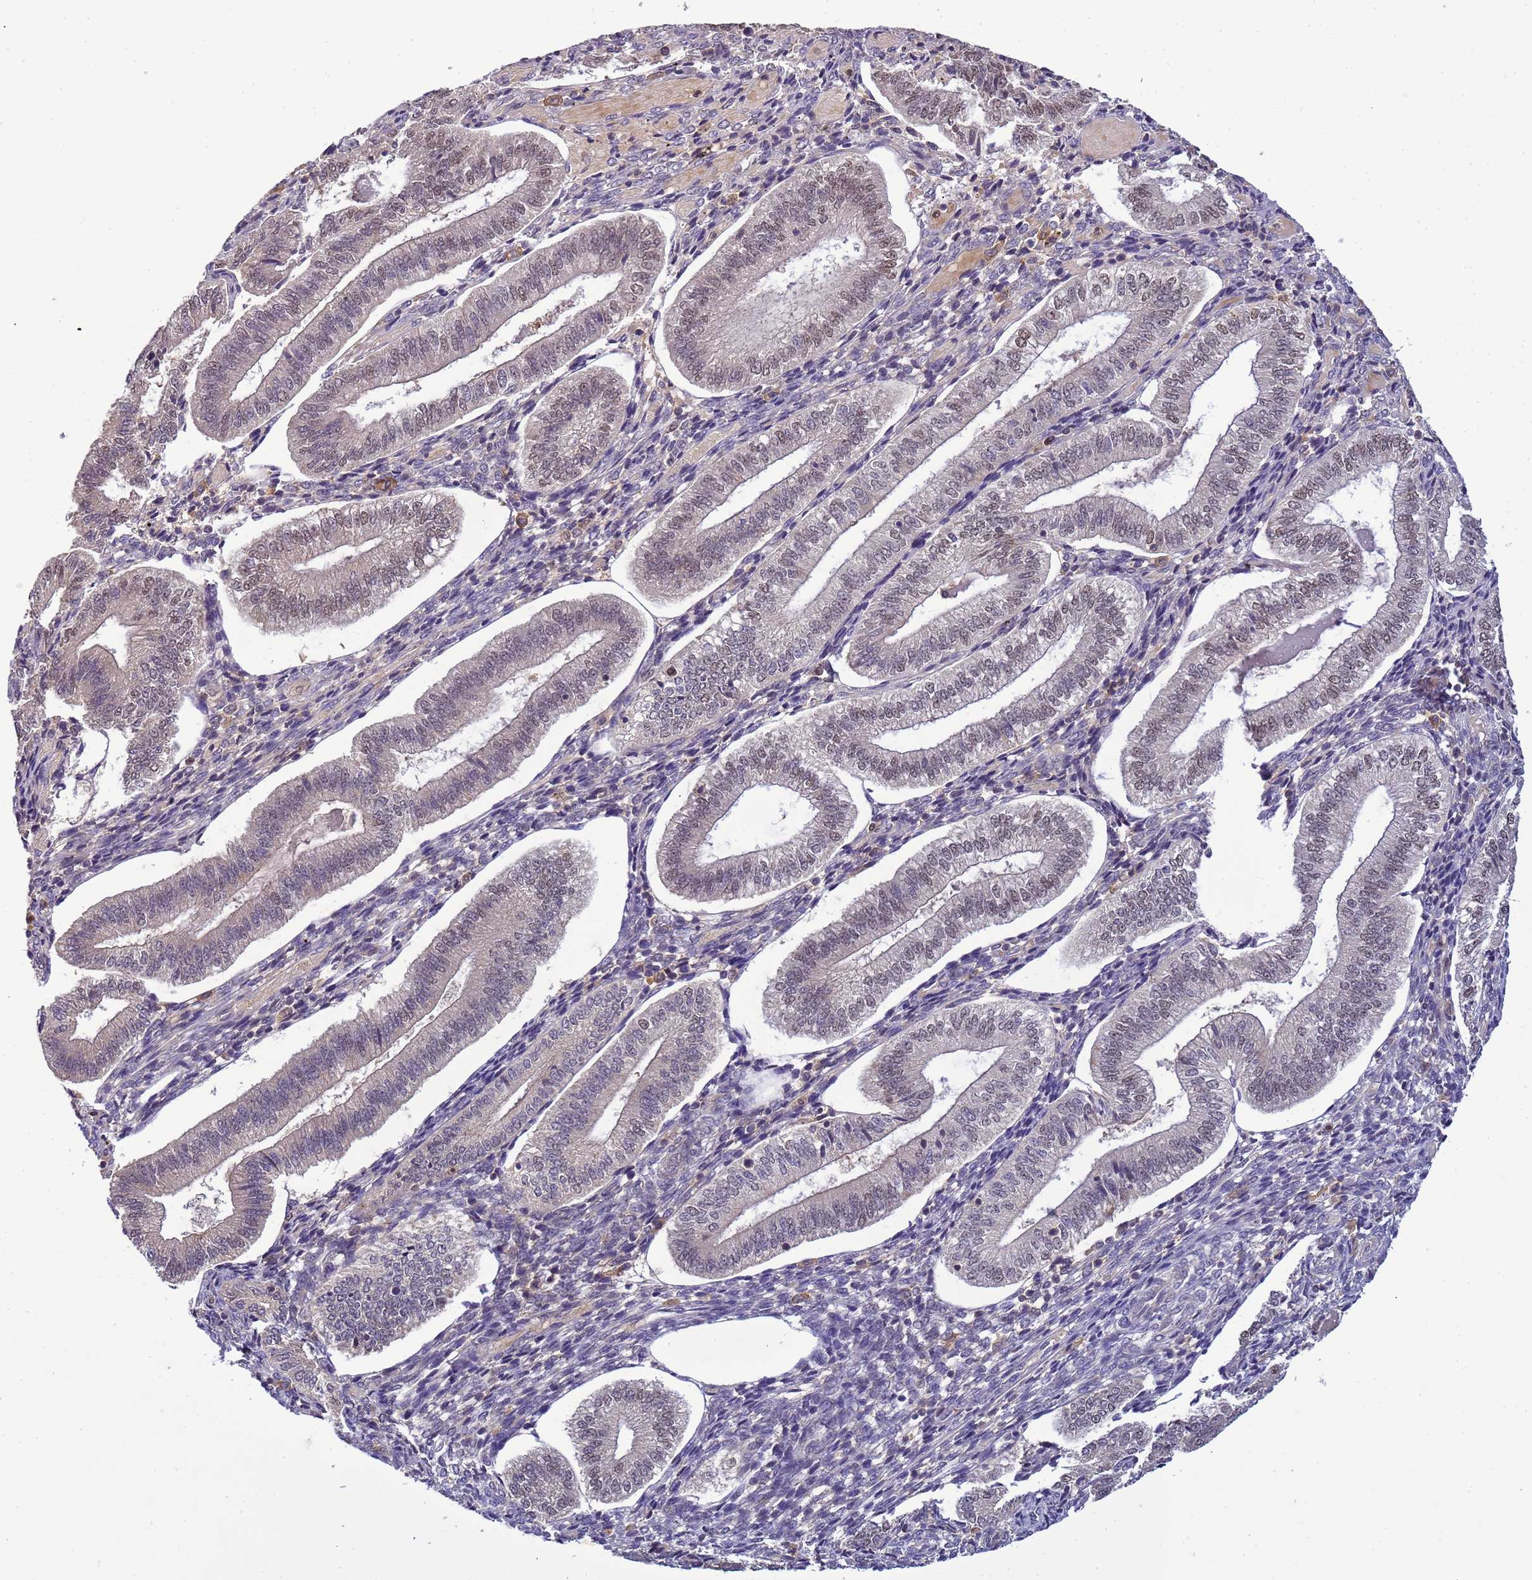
{"staining": {"intensity": "weak", "quantity": "<25%", "location": "nuclear"}, "tissue": "endometrium", "cell_type": "Cells in endometrial stroma", "image_type": "normal", "snomed": [{"axis": "morphology", "description": "Normal tissue, NOS"}, {"axis": "topography", "description": "Endometrium"}], "caption": "Immunohistochemistry image of benign endometrium: endometrium stained with DAB (3,3'-diaminobenzidine) shows no significant protein positivity in cells in endometrial stroma. The staining was performed using DAB to visualize the protein expression in brown, while the nuclei were stained in blue with hematoxylin (Magnification: 20x).", "gene": "CD53", "patient": {"sex": "female", "age": 34}}